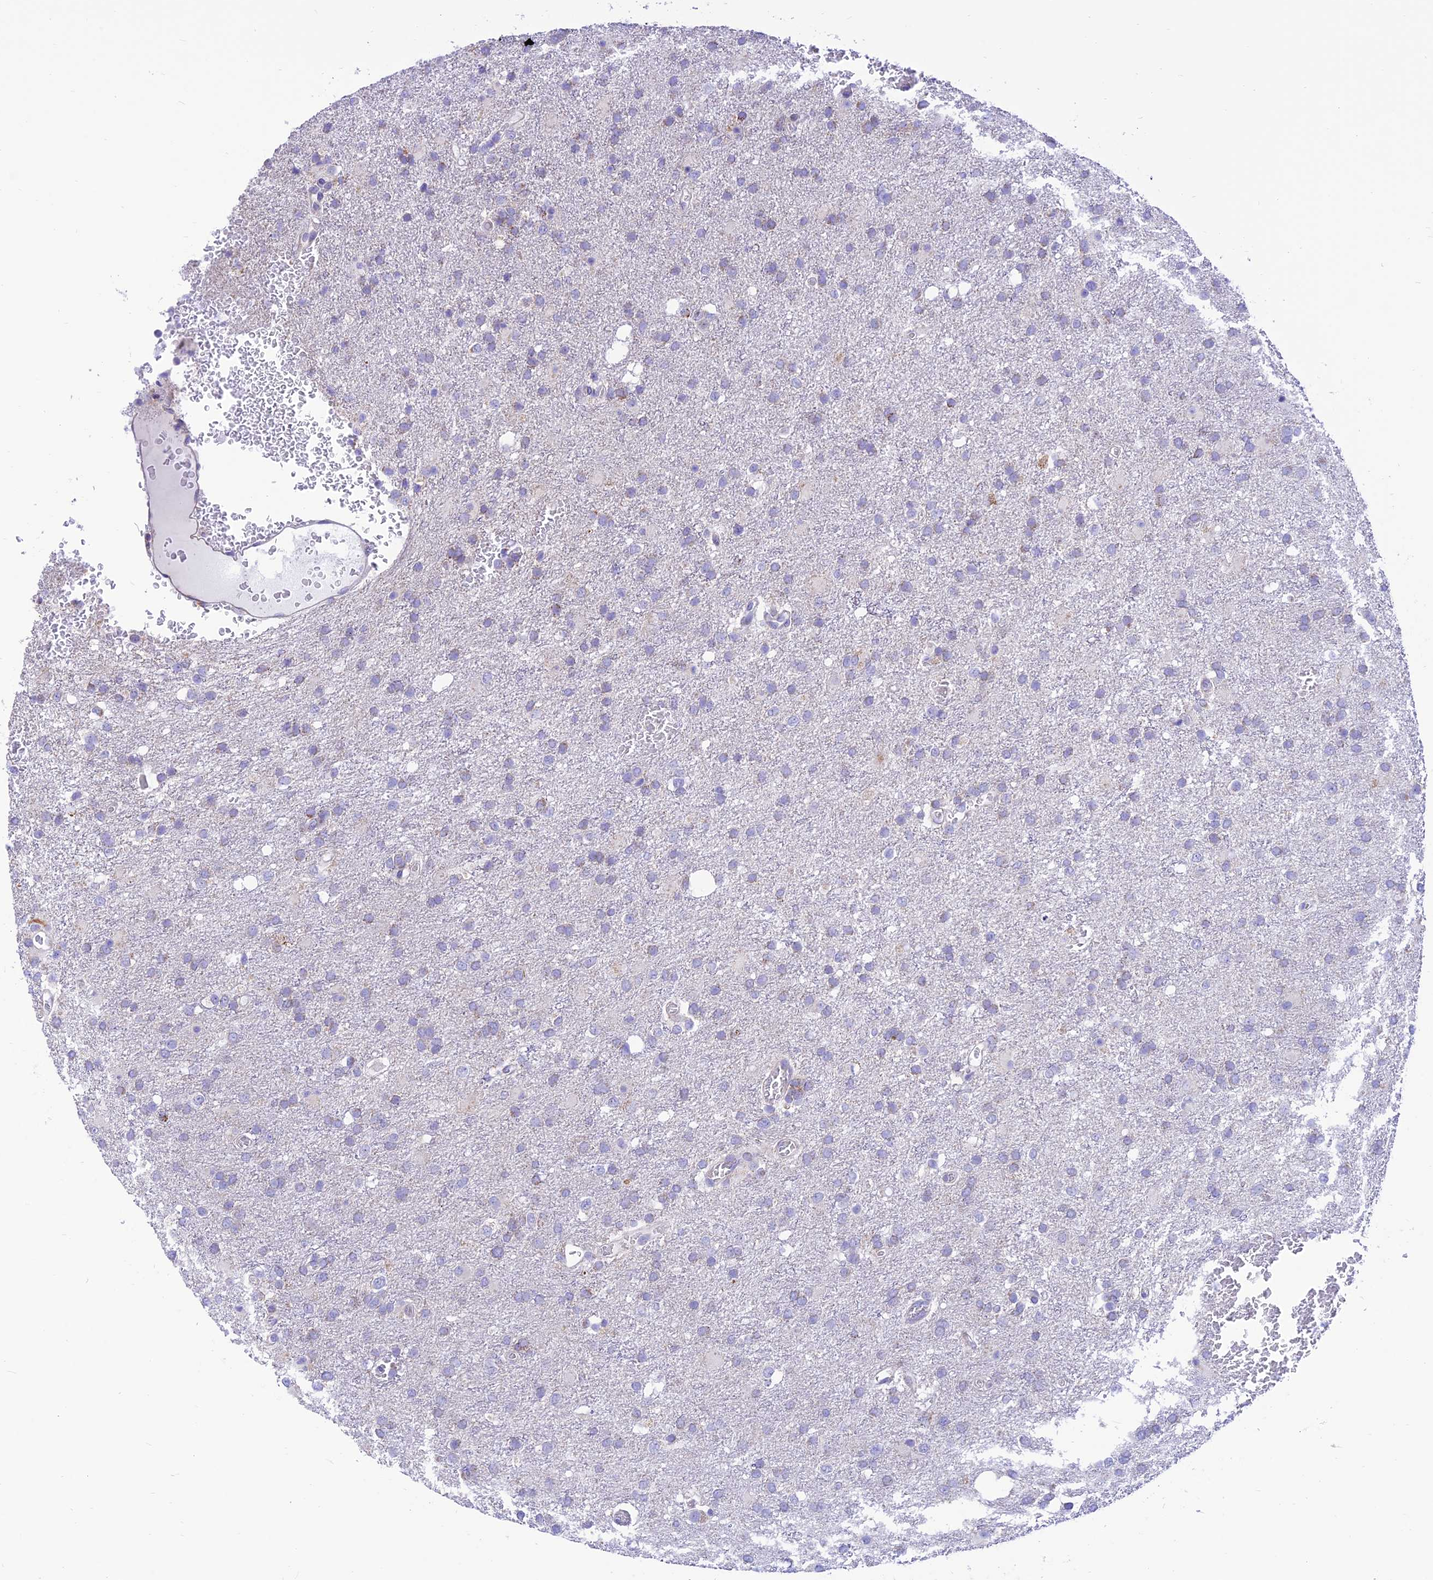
{"staining": {"intensity": "negative", "quantity": "none", "location": "none"}, "tissue": "glioma", "cell_type": "Tumor cells", "image_type": "cancer", "snomed": [{"axis": "morphology", "description": "Glioma, malignant, High grade"}, {"axis": "topography", "description": "Brain"}], "caption": "Tumor cells show no significant protein expression in glioma. (Stains: DAB (3,3'-diaminobenzidine) IHC with hematoxylin counter stain, Microscopy: brightfield microscopy at high magnification).", "gene": "FAM186B", "patient": {"sex": "female", "age": 74}}